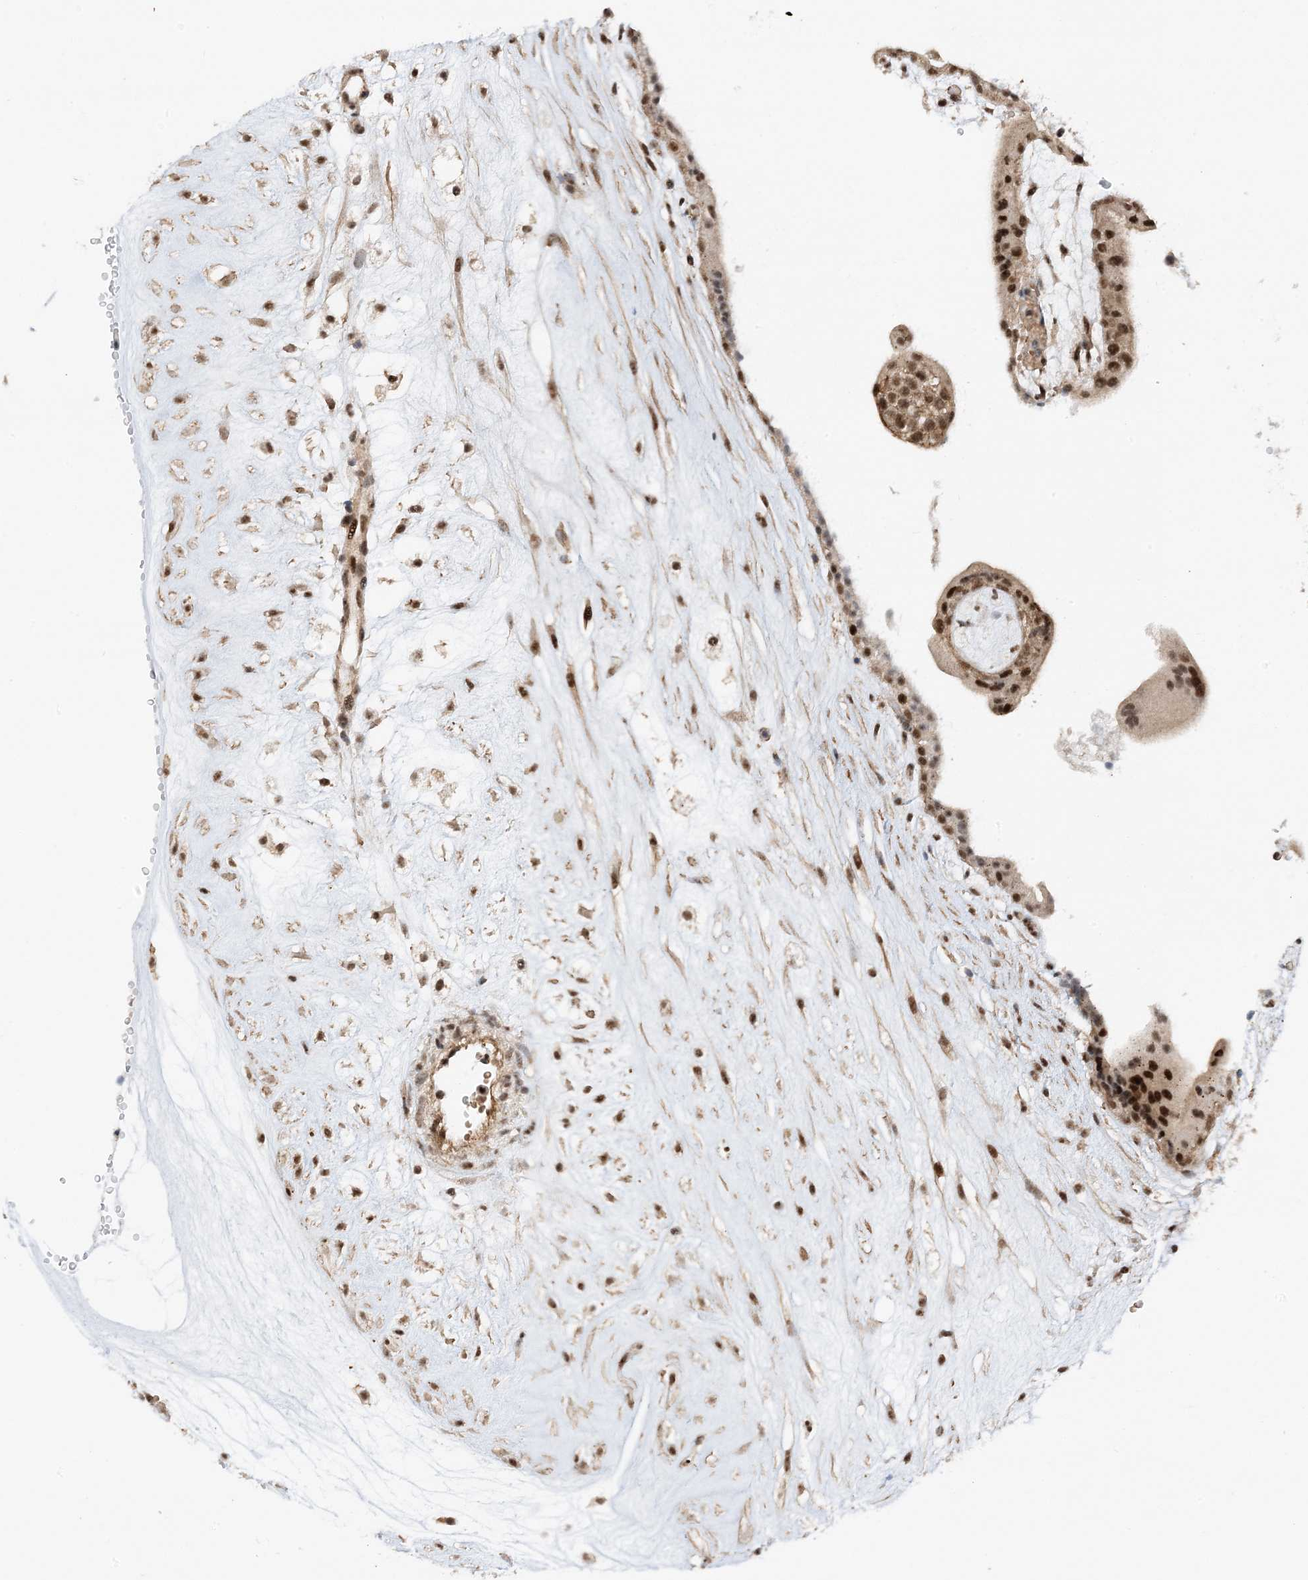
{"staining": {"intensity": "moderate", "quantity": ">75%", "location": "cytoplasmic/membranous,nuclear"}, "tissue": "placenta", "cell_type": "Decidual cells", "image_type": "normal", "snomed": [{"axis": "morphology", "description": "Normal tissue, NOS"}, {"axis": "topography", "description": "Placenta"}], "caption": "Unremarkable placenta shows moderate cytoplasmic/membranous,nuclear expression in approximately >75% of decidual cells, visualized by immunohistochemistry.", "gene": "TATDN3", "patient": {"sex": "female", "age": 18}}